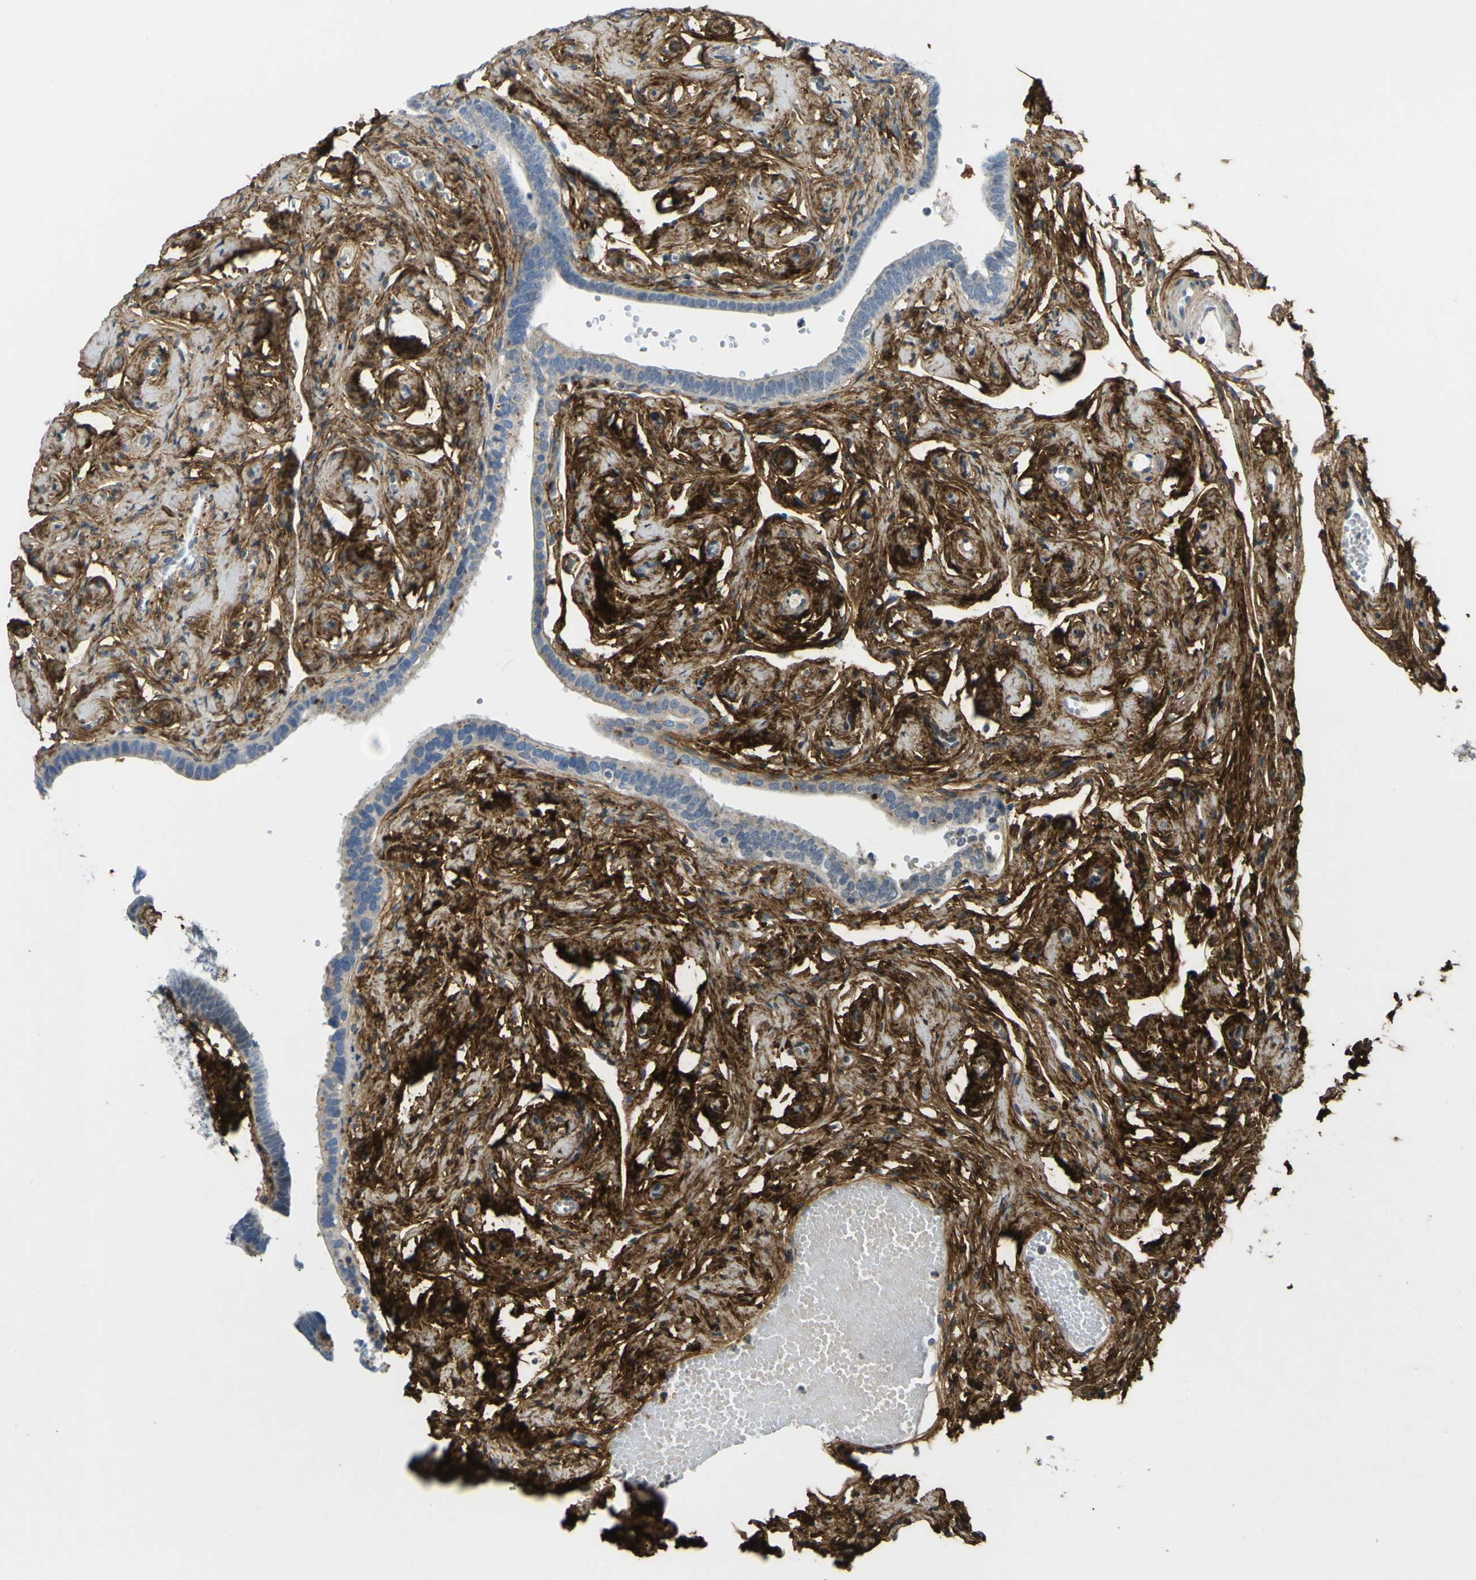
{"staining": {"intensity": "negative", "quantity": "none", "location": "none"}, "tissue": "fallopian tube", "cell_type": "Glandular cells", "image_type": "normal", "snomed": [{"axis": "morphology", "description": "Normal tissue, NOS"}, {"axis": "topography", "description": "Fallopian tube"}], "caption": "High magnification brightfield microscopy of normal fallopian tube stained with DAB (3,3'-diaminobenzidine) (brown) and counterstained with hematoxylin (blue): glandular cells show no significant staining. (IHC, brightfield microscopy, high magnification).", "gene": "OGN", "patient": {"sex": "female", "age": 71}}